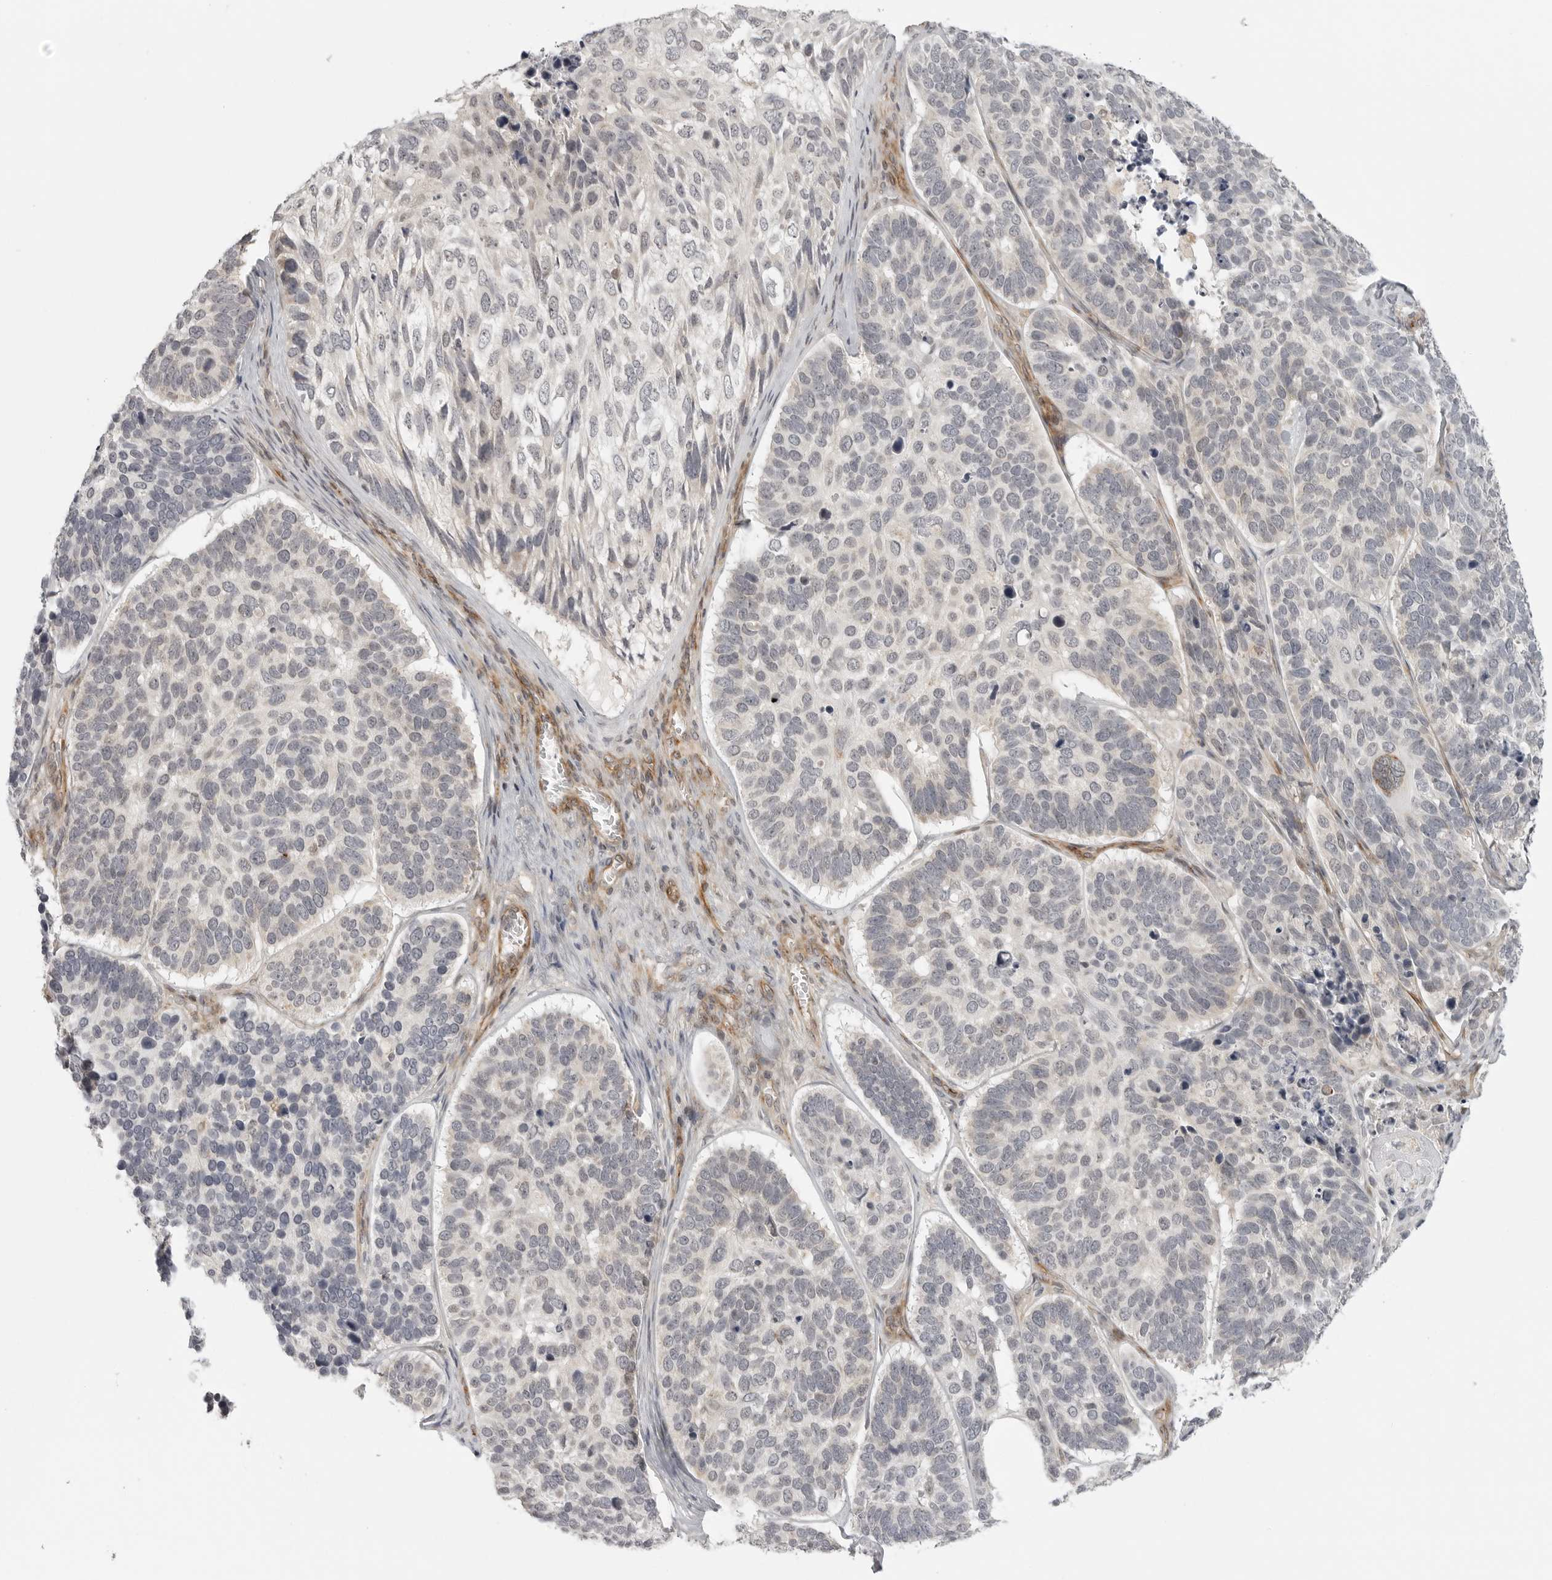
{"staining": {"intensity": "negative", "quantity": "none", "location": "none"}, "tissue": "skin cancer", "cell_type": "Tumor cells", "image_type": "cancer", "snomed": [{"axis": "morphology", "description": "Basal cell carcinoma"}, {"axis": "topography", "description": "Skin"}], "caption": "A histopathology image of skin cancer stained for a protein exhibits no brown staining in tumor cells. The staining was performed using DAB (3,3'-diaminobenzidine) to visualize the protein expression in brown, while the nuclei were stained in blue with hematoxylin (Magnification: 20x).", "gene": "TUT4", "patient": {"sex": "male", "age": 62}}